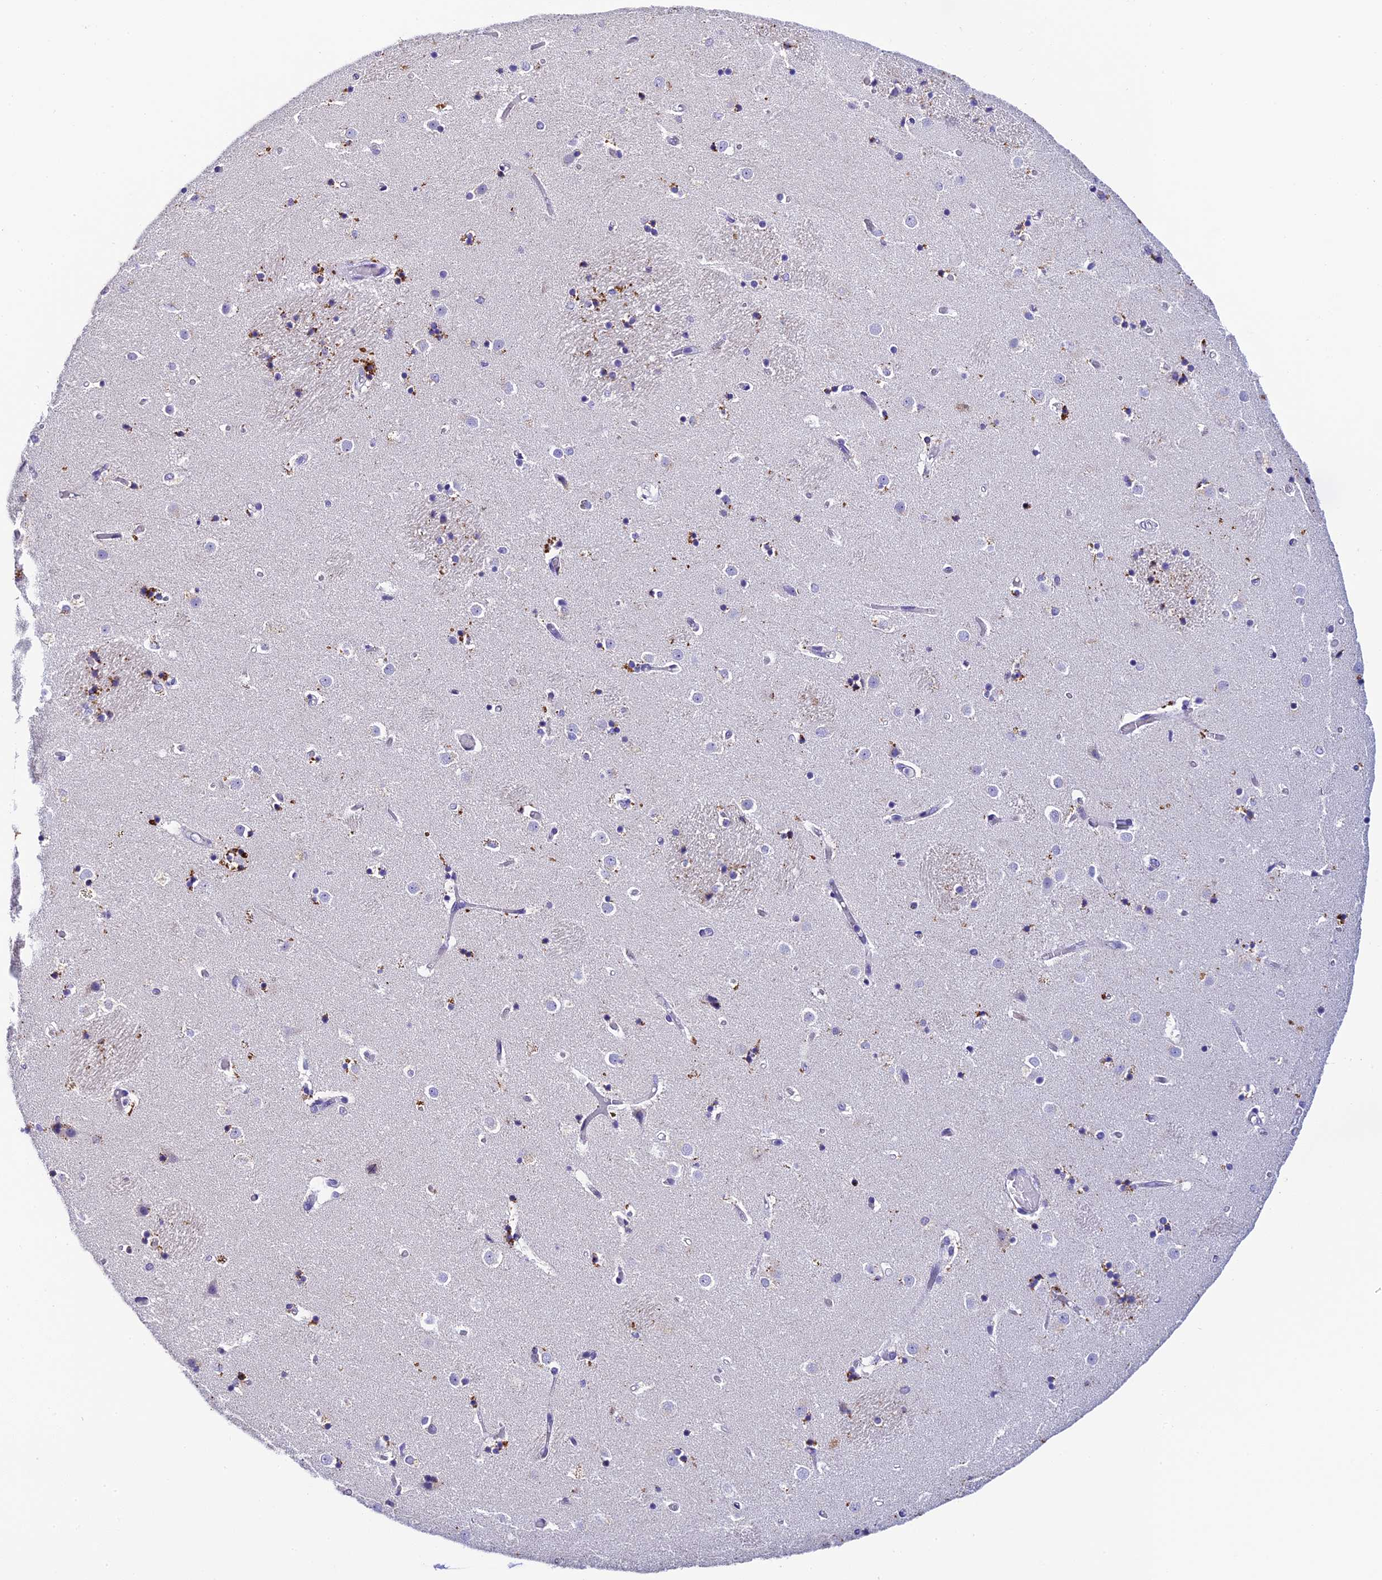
{"staining": {"intensity": "moderate", "quantity": "<25%", "location": "cytoplasmic/membranous"}, "tissue": "caudate", "cell_type": "Glial cells", "image_type": "normal", "snomed": [{"axis": "morphology", "description": "Normal tissue, NOS"}, {"axis": "topography", "description": "Lateral ventricle wall"}], "caption": "DAB immunohistochemical staining of unremarkable caudate reveals moderate cytoplasmic/membranous protein staining in approximately <25% of glial cells.", "gene": "C12orf29", "patient": {"sex": "female", "age": 52}}